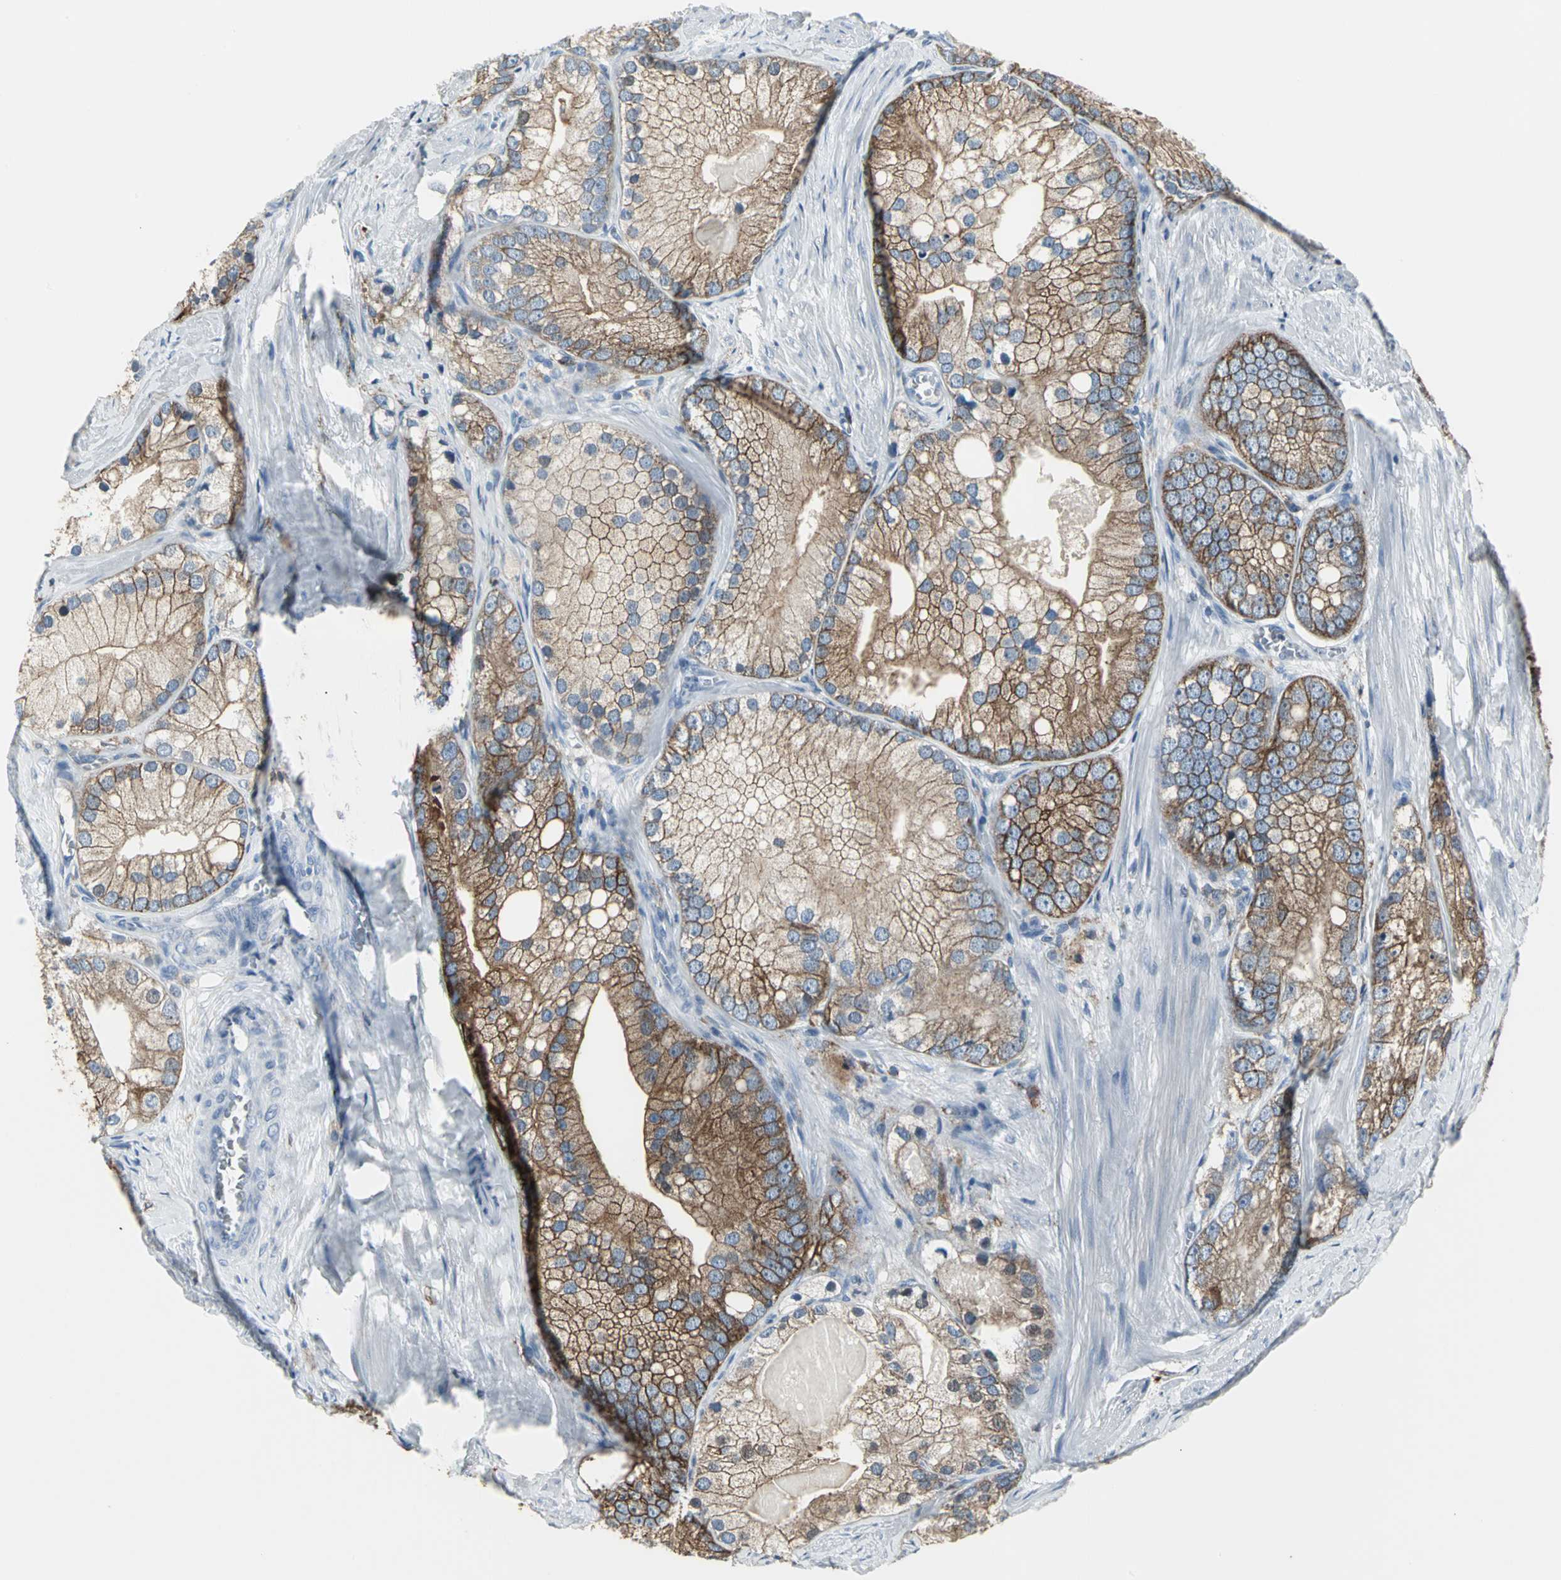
{"staining": {"intensity": "moderate", "quantity": ">75%", "location": "cytoplasmic/membranous"}, "tissue": "prostate cancer", "cell_type": "Tumor cells", "image_type": "cancer", "snomed": [{"axis": "morphology", "description": "Adenocarcinoma, Low grade"}, {"axis": "topography", "description": "Prostate"}], "caption": "Protein analysis of prostate cancer (adenocarcinoma (low-grade)) tissue exhibits moderate cytoplasmic/membranous staining in about >75% of tumor cells.", "gene": "IQGAP2", "patient": {"sex": "male", "age": 69}}